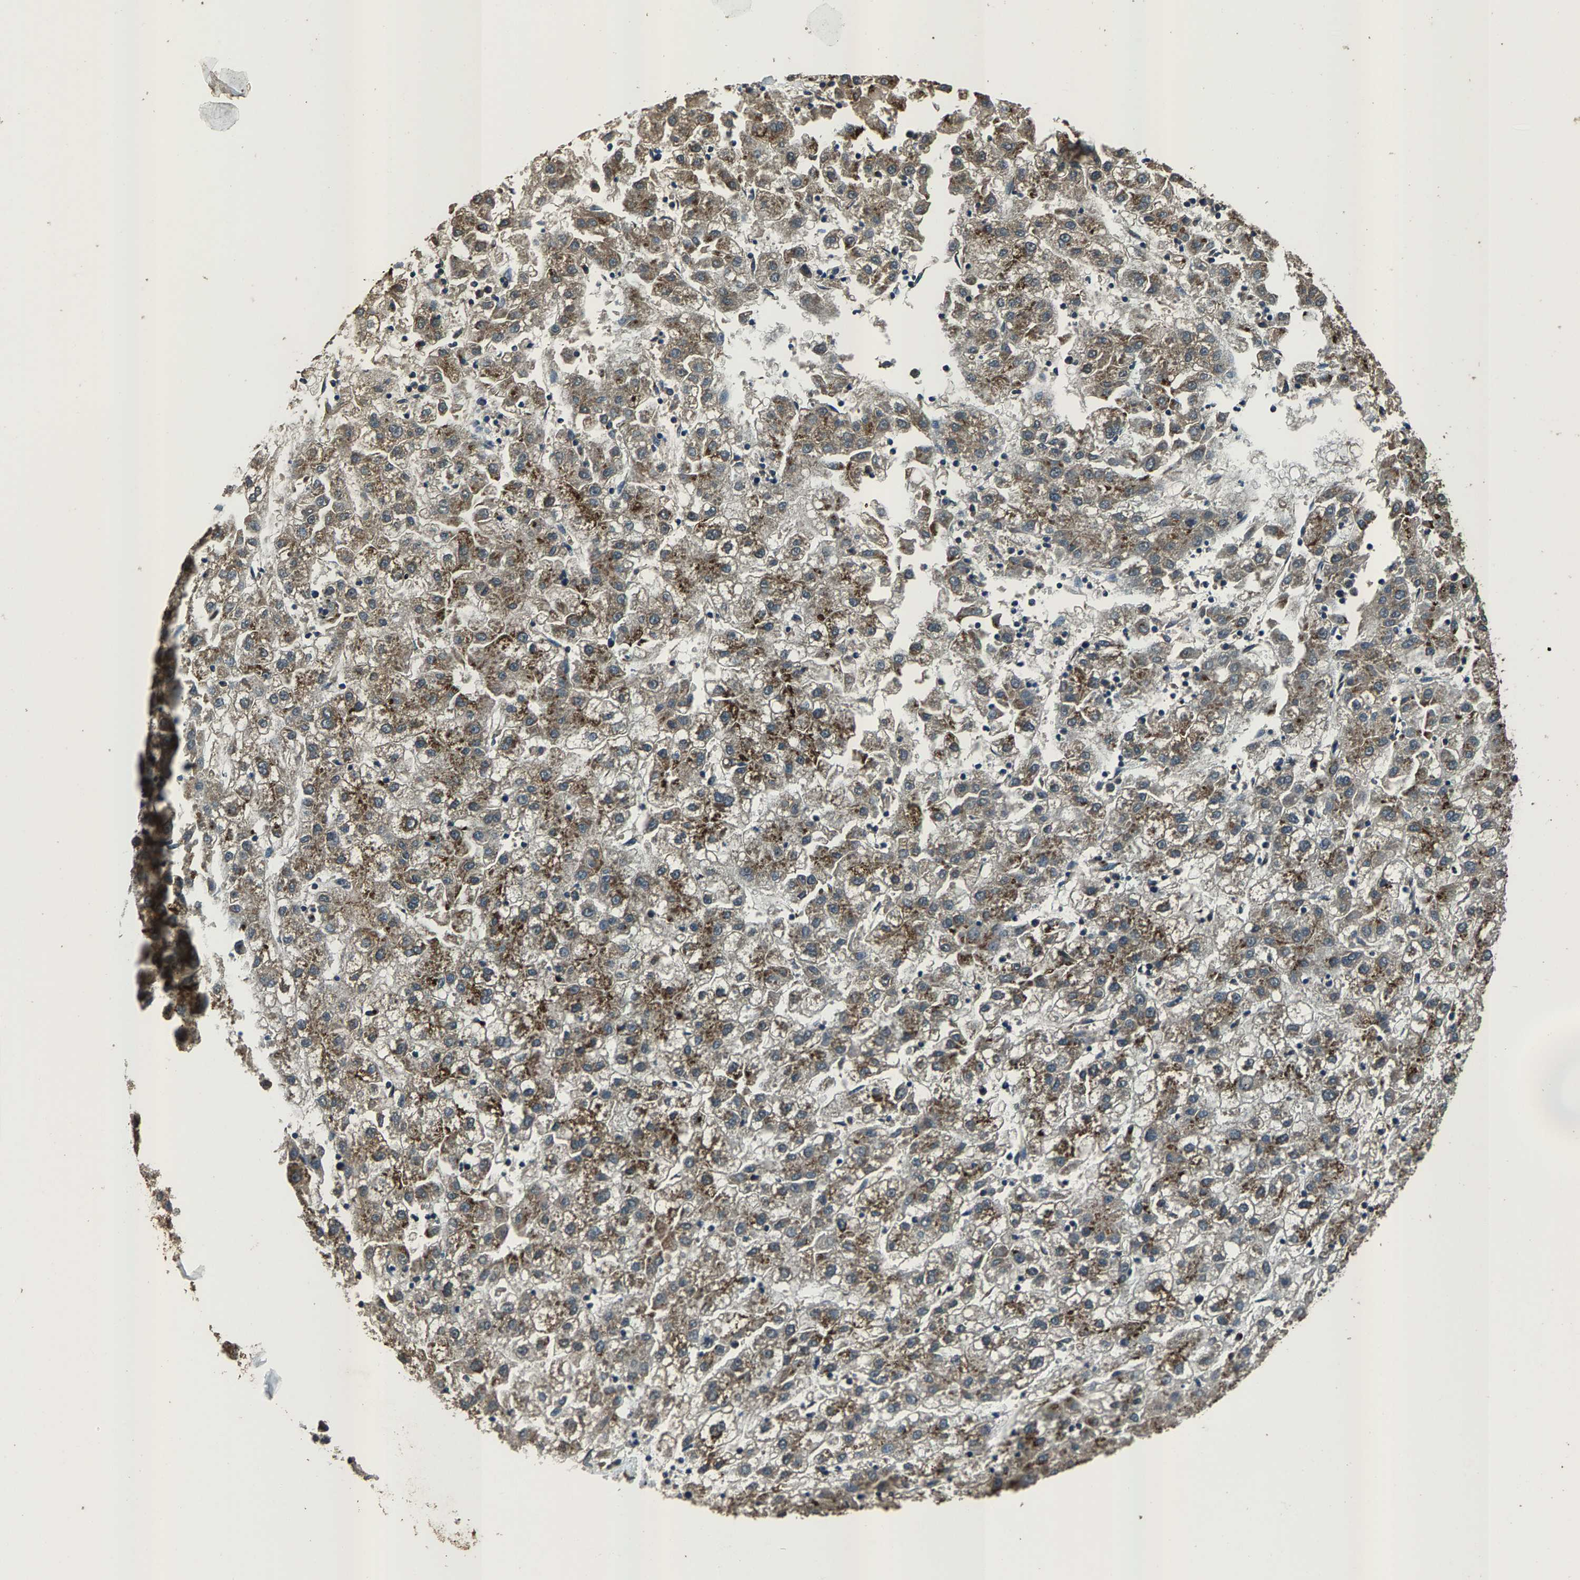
{"staining": {"intensity": "moderate", "quantity": "25%-75%", "location": "cytoplasmic/membranous"}, "tissue": "liver cancer", "cell_type": "Tumor cells", "image_type": "cancer", "snomed": [{"axis": "morphology", "description": "Carcinoma, Hepatocellular, NOS"}, {"axis": "topography", "description": "Liver"}], "caption": "Liver hepatocellular carcinoma stained with immunohistochemistry (IHC) shows moderate cytoplasmic/membranous staining in about 25%-75% of tumor cells.", "gene": "SLC38A10", "patient": {"sex": "male", "age": 72}}